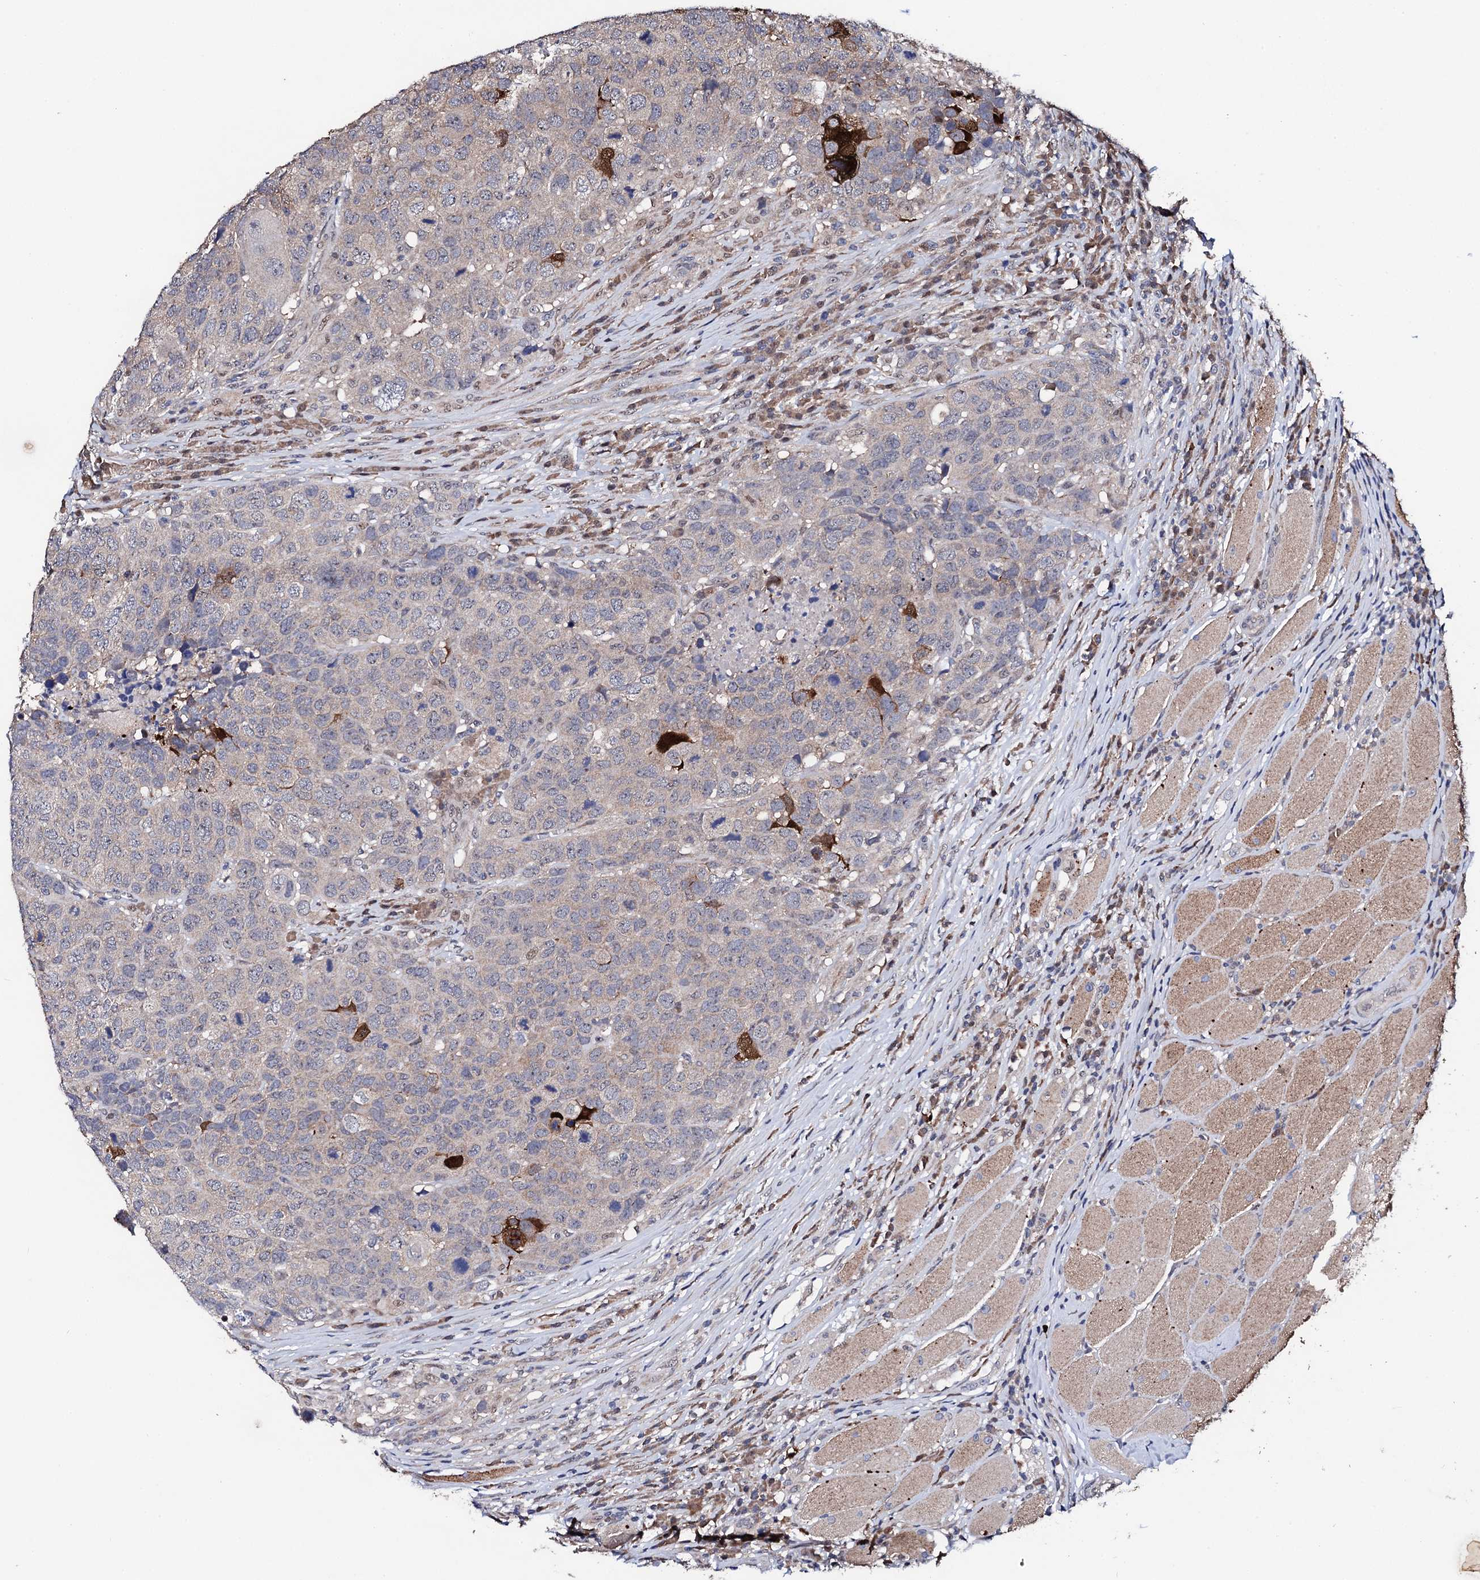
{"staining": {"intensity": "negative", "quantity": "none", "location": "none"}, "tissue": "head and neck cancer", "cell_type": "Tumor cells", "image_type": "cancer", "snomed": [{"axis": "morphology", "description": "Squamous cell carcinoma, NOS"}, {"axis": "topography", "description": "Head-Neck"}], "caption": "Tumor cells show no significant protein positivity in head and neck cancer.", "gene": "IP6K1", "patient": {"sex": "male", "age": 66}}